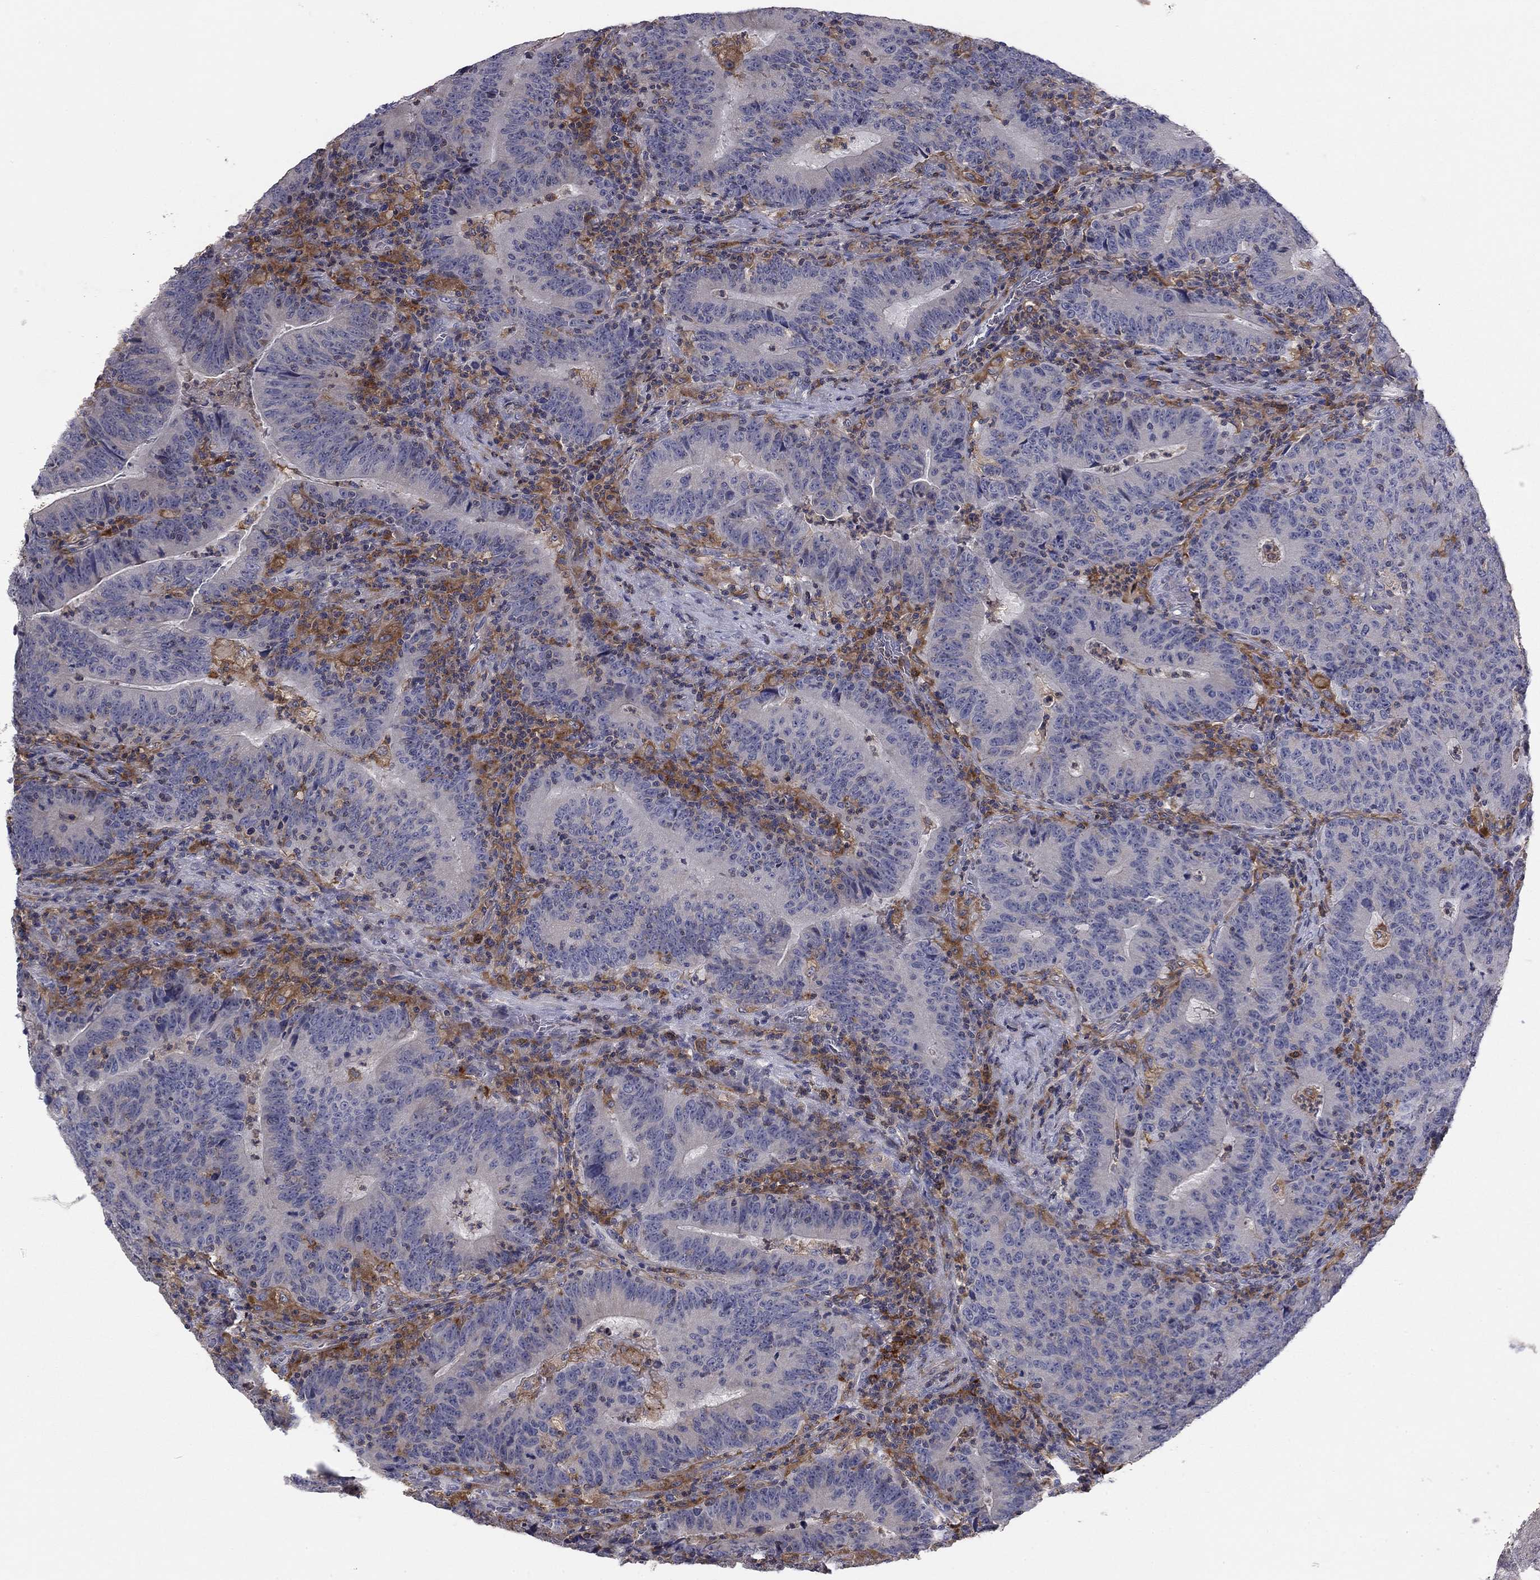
{"staining": {"intensity": "negative", "quantity": "none", "location": "none"}, "tissue": "colorectal cancer", "cell_type": "Tumor cells", "image_type": "cancer", "snomed": [{"axis": "morphology", "description": "Adenocarcinoma, NOS"}, {"axis": "topography", "description": "Colon"}], "caption": "Colorectal cancer (adenocarcinoma) was stained to show a protein in brown. There is no significant staining in tumor cells.", "gene": "PLCB2", "patient": {"sex": "female", "age": 75}}